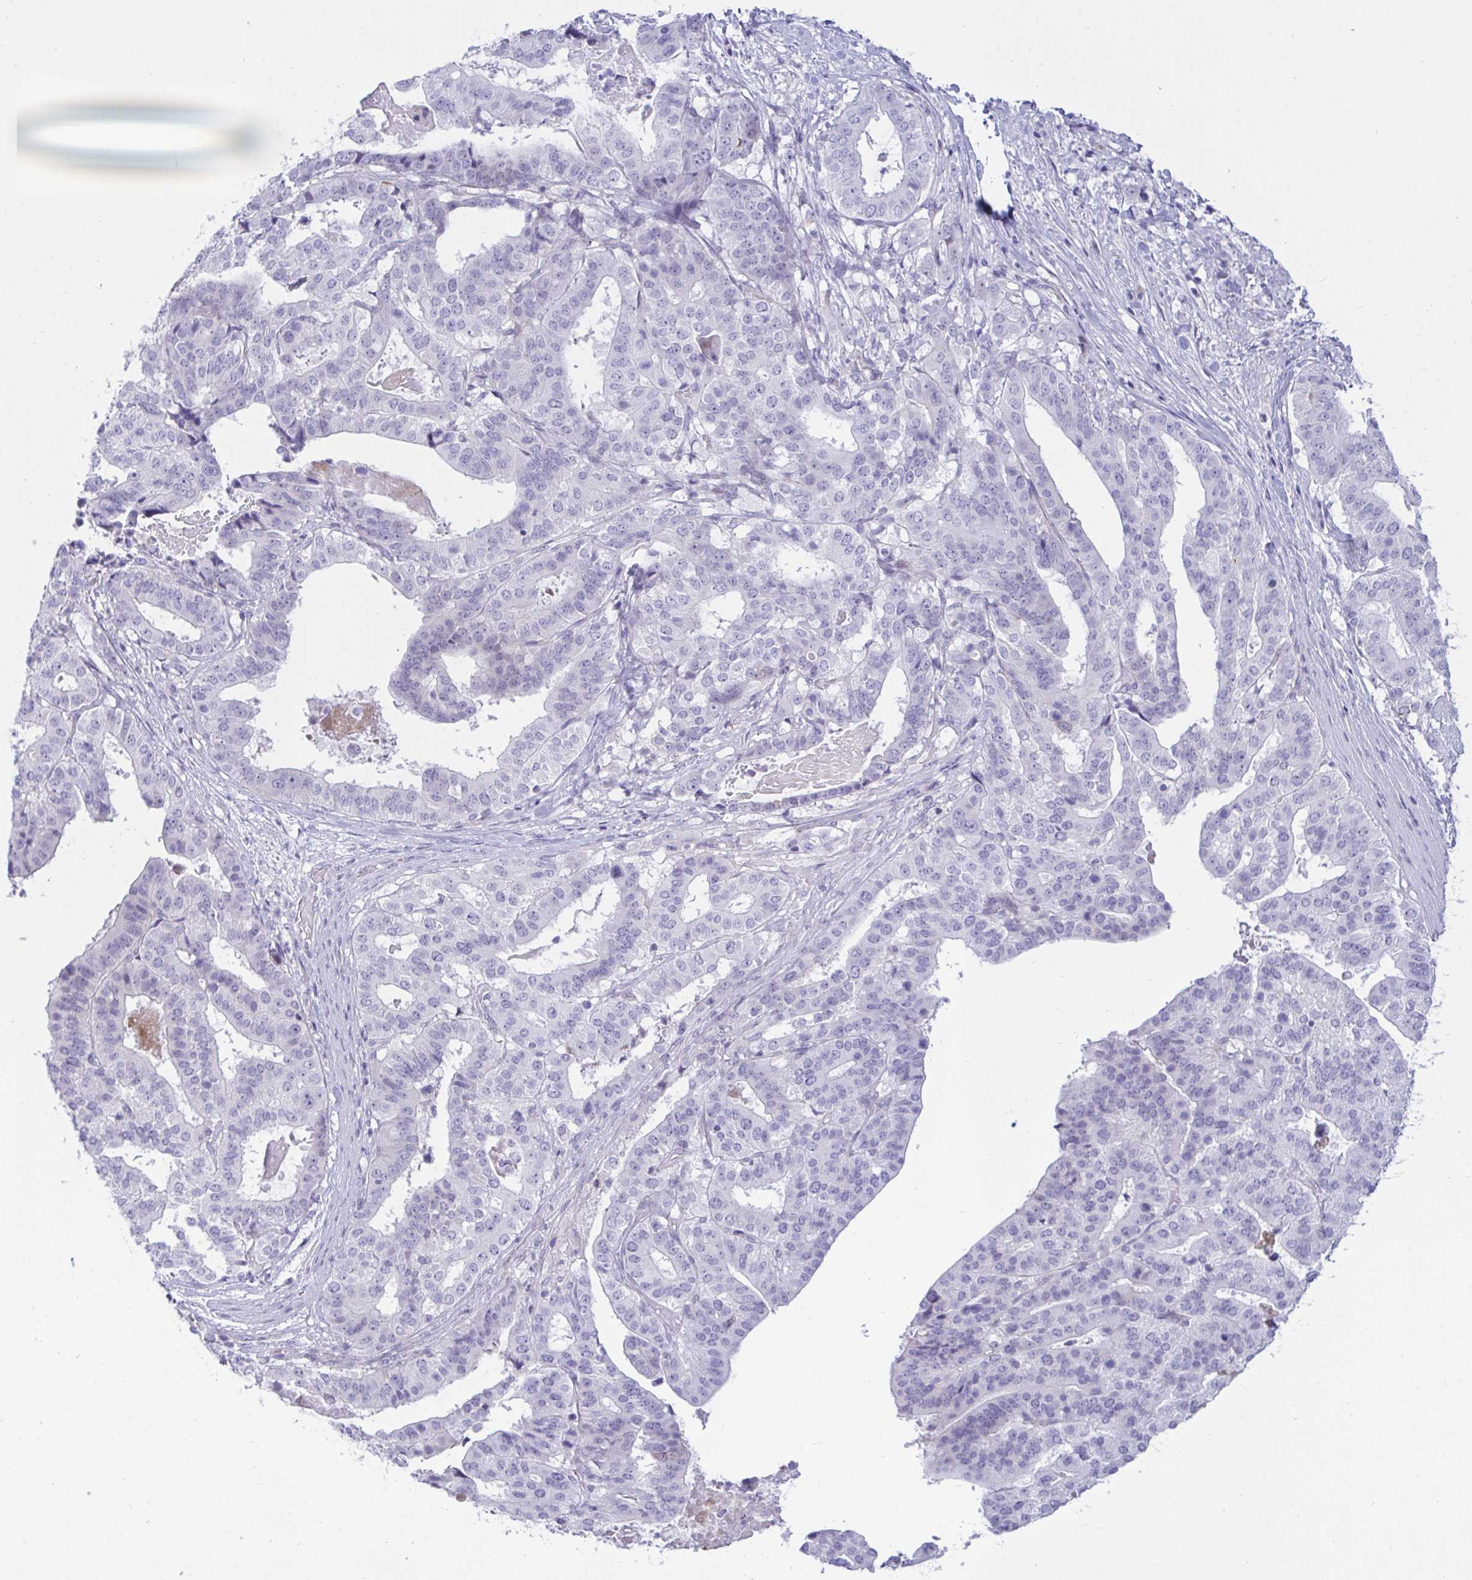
{"staining": {"intensity": "negative", "quantity": "none", "location": "none"}, "tissue": "stomach cancer", "cell_type": "Tumor cells", "image_type": "cancer", "snomed": [{"axis": "morphology", "description": "Adenocarcinoma, NOS"}, {"axis": "topography", "description": "Stomach"}], "caption": "Adenocarcinoma (stomach) was stained to show a protein in brown. There is no significant positivity in tumor cells.", "gene": "EPOP", "patient": {"sex": "male", "age": 48}}